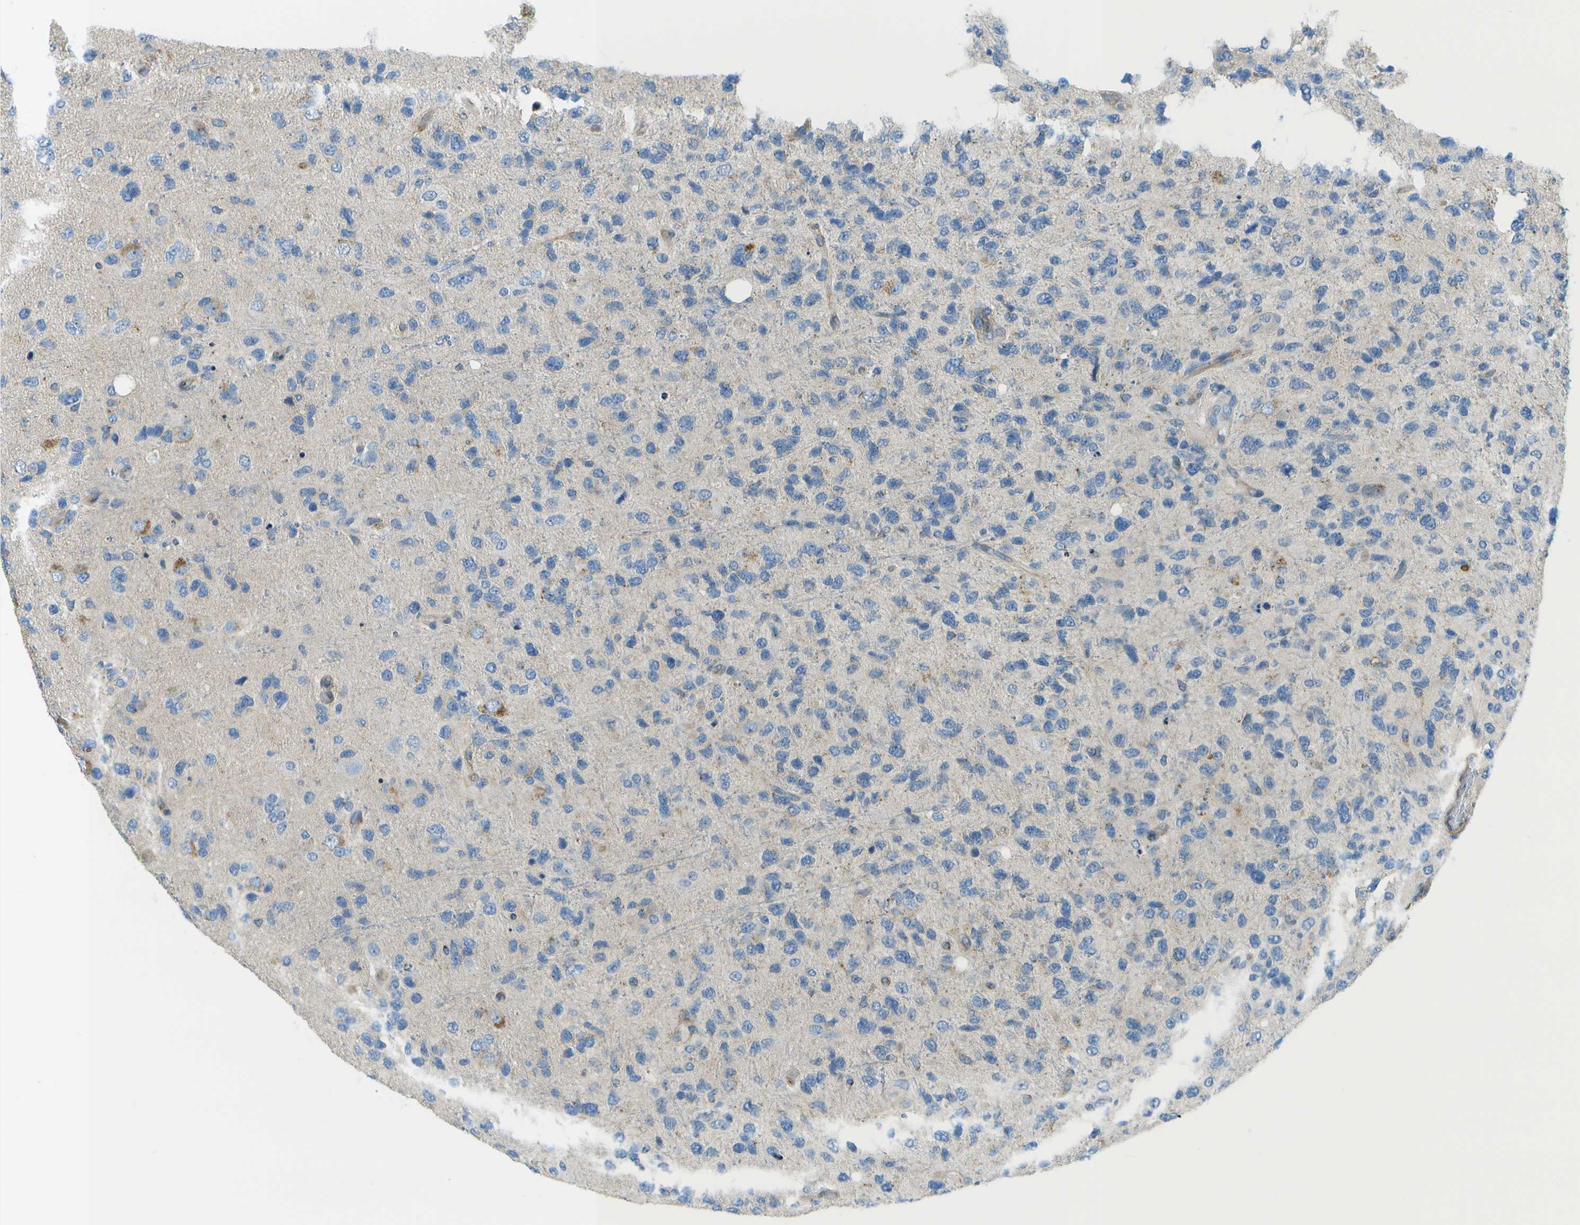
{"staining": {"intensity": "negative", "quantity": "none", "location": "none"}, "tissue": "glioma", "cell_type": "Tumor cells", "image_type": "cancer", "snomed": [{"axis": "morphology", "description": "Glioma, malignant, High grade"}, {"axis": "topography", "description": "Brain"}], "caption": "Glioma was stained to show a protein in brown. There is no significant positivity in tumor cells.", "gene": "MYH11", "patient": {"sex": "female", "age": 58}}